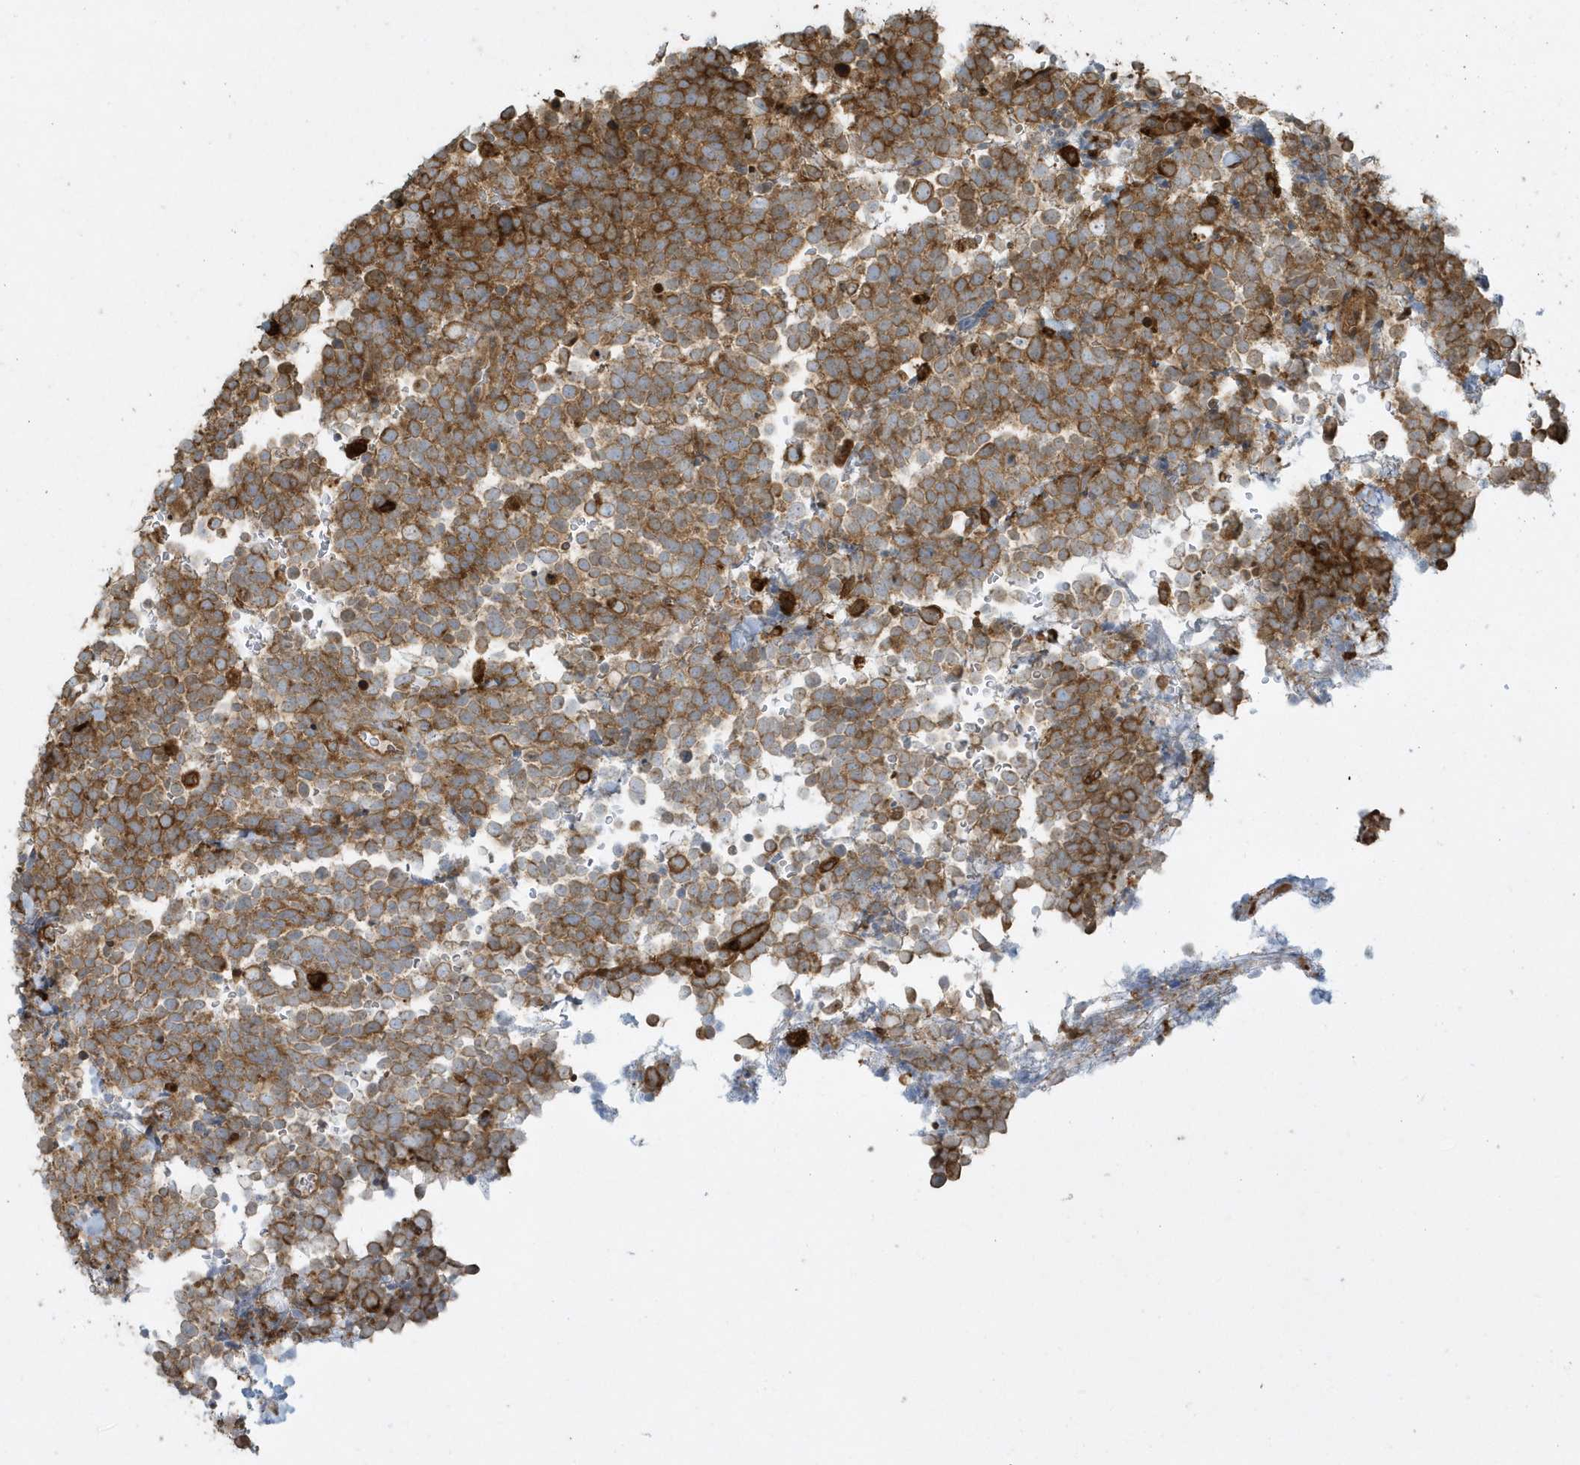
{"staining": {"intensity": "moderate", "quantity": ">75%", "location": "cytoplasmic/membranous"}, "tissue": "urothelial cancer", "cell_type": "Tumor cells", "image_type": "cancer", "snomed": [{"axis": "morphology", "description": "Urothelial carcinoma, High grade"}, {"axis": "topography", "description": "Urinary bladder"}], "caption": "High-grade urothelial carcinoma stained with a brown dye shows moderate cytoplasmic/membranous positive staining in approximately >75% of tumor cells.", "gene": "CLCN6", "patient": {"sex": "female", "age": 82}}